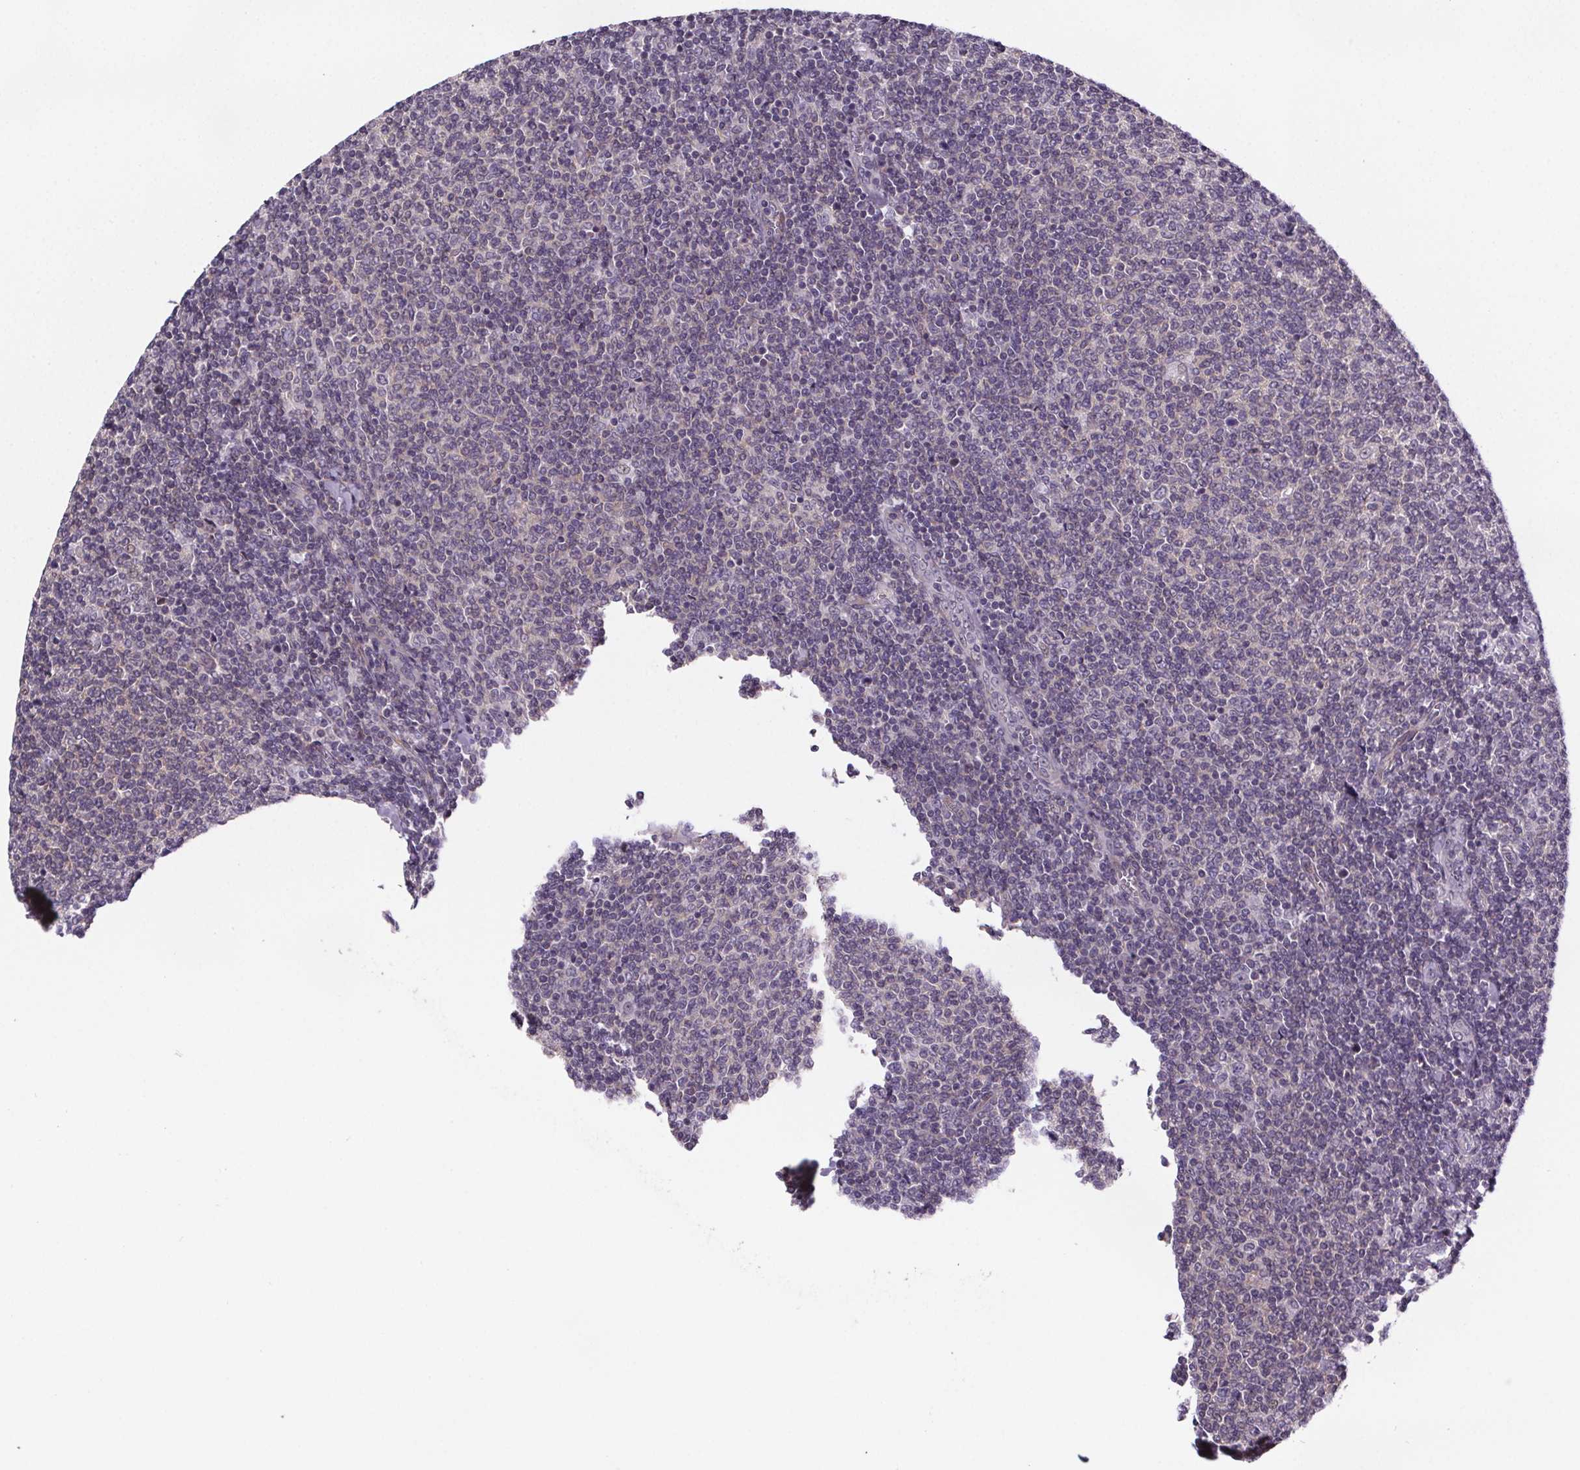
{"staining": {"intensity": "weak", "quantity": "<25%", "location": "cytoplasmic/membranous"}, "tissue": "lymphoma", "cell_type": "Tumor cells", "image_type": "cancer", "snomed": [{"axis": "morphology", "description": "Malignant lymphoma, non-Hodgkin's type, Low grade"}, {"axis": "topography", "description": "Lymph node"}], "caption": "An IHC histopathology image of lymphoma is shown. There is no staining in tumor cells of lymphoma.", "gene": "TTC12", "patient": {"sex": "male", "age": 52}}